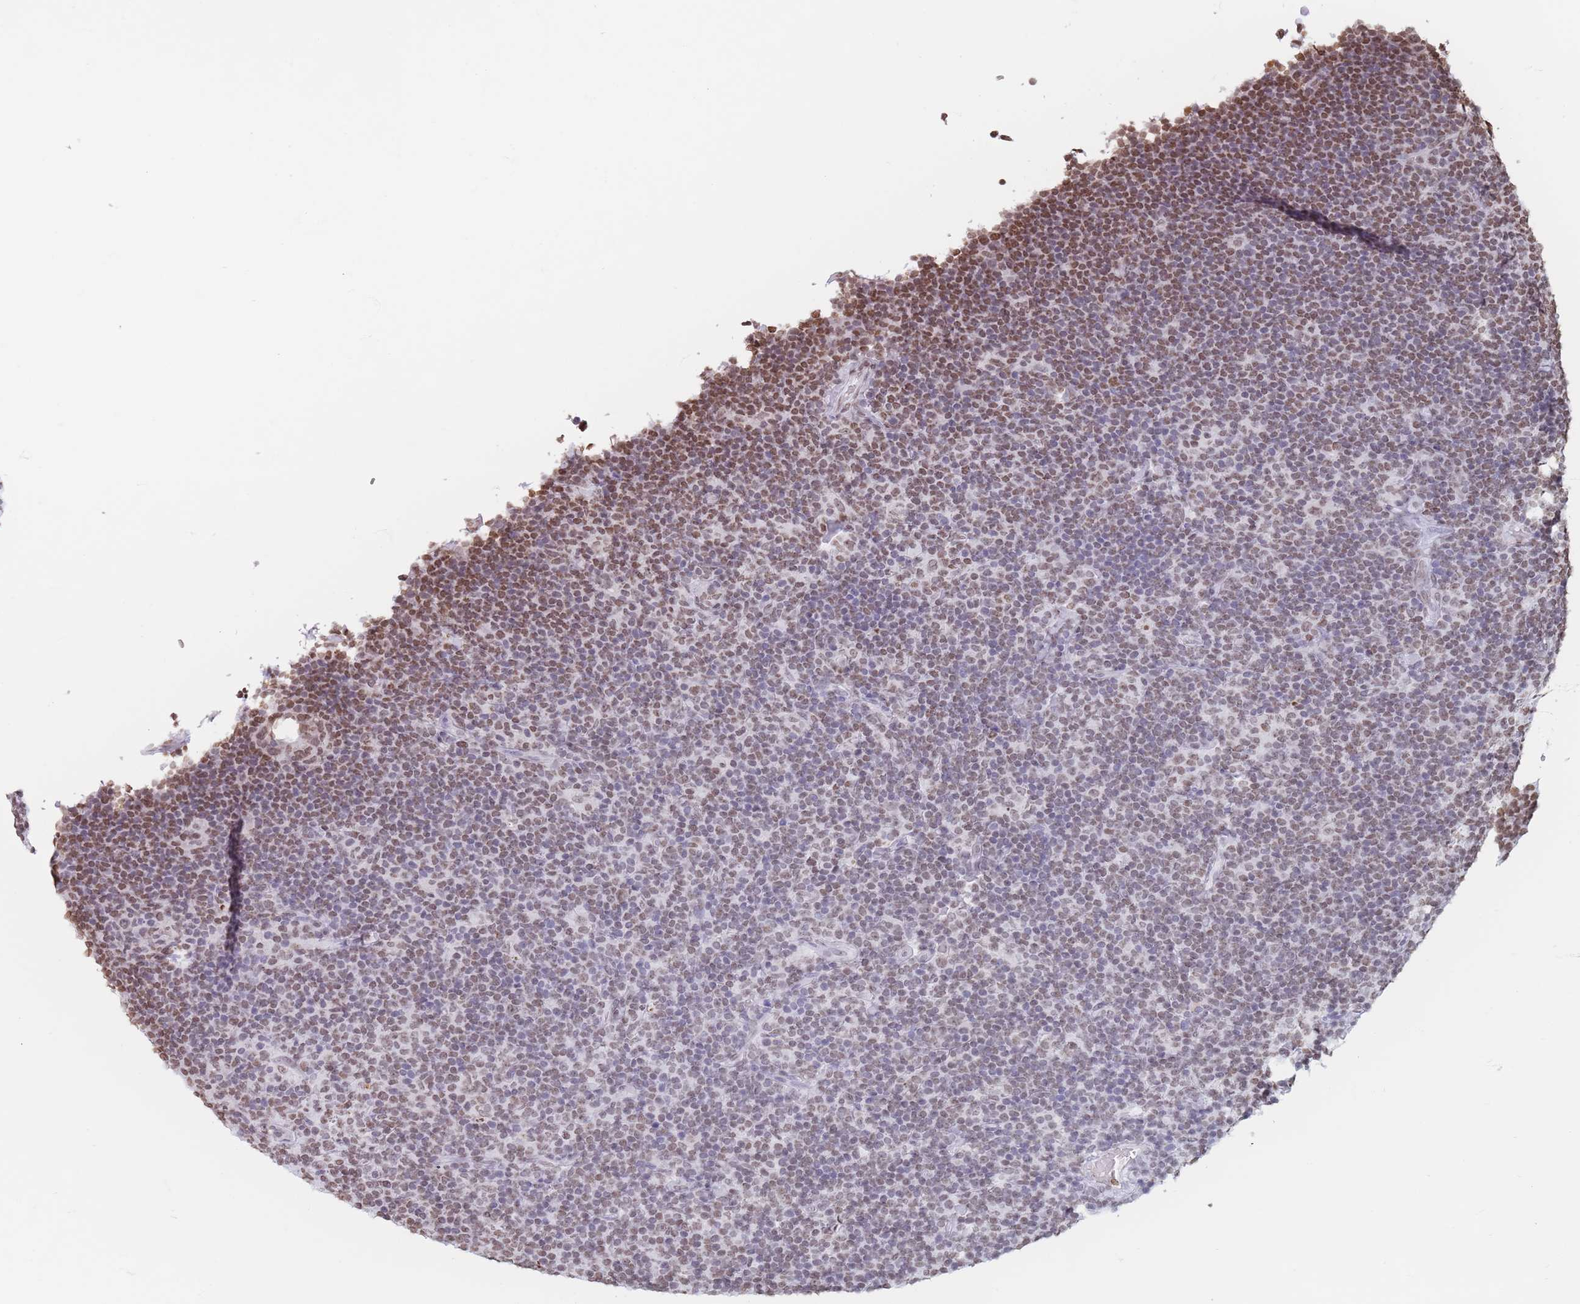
{"staining": {"intensity": "negative", "quantity": "none", "location": "none"}, "tissue": "lymphoma", "cell_type": "Tumor cells", "image_type": "cancer", "snomed": [{"axis": "morphology", "description": "Hodgkin's disease, NOS"}, {"axis": "topography", "description": "Lymph node"}], "caption": "IHC micrograph of human Hodgkin's disease stained for a protein (brown), which shows no positivity in tumor cells.", "gene": "RYK", "patient": {"sex": "female", "age": 57}}